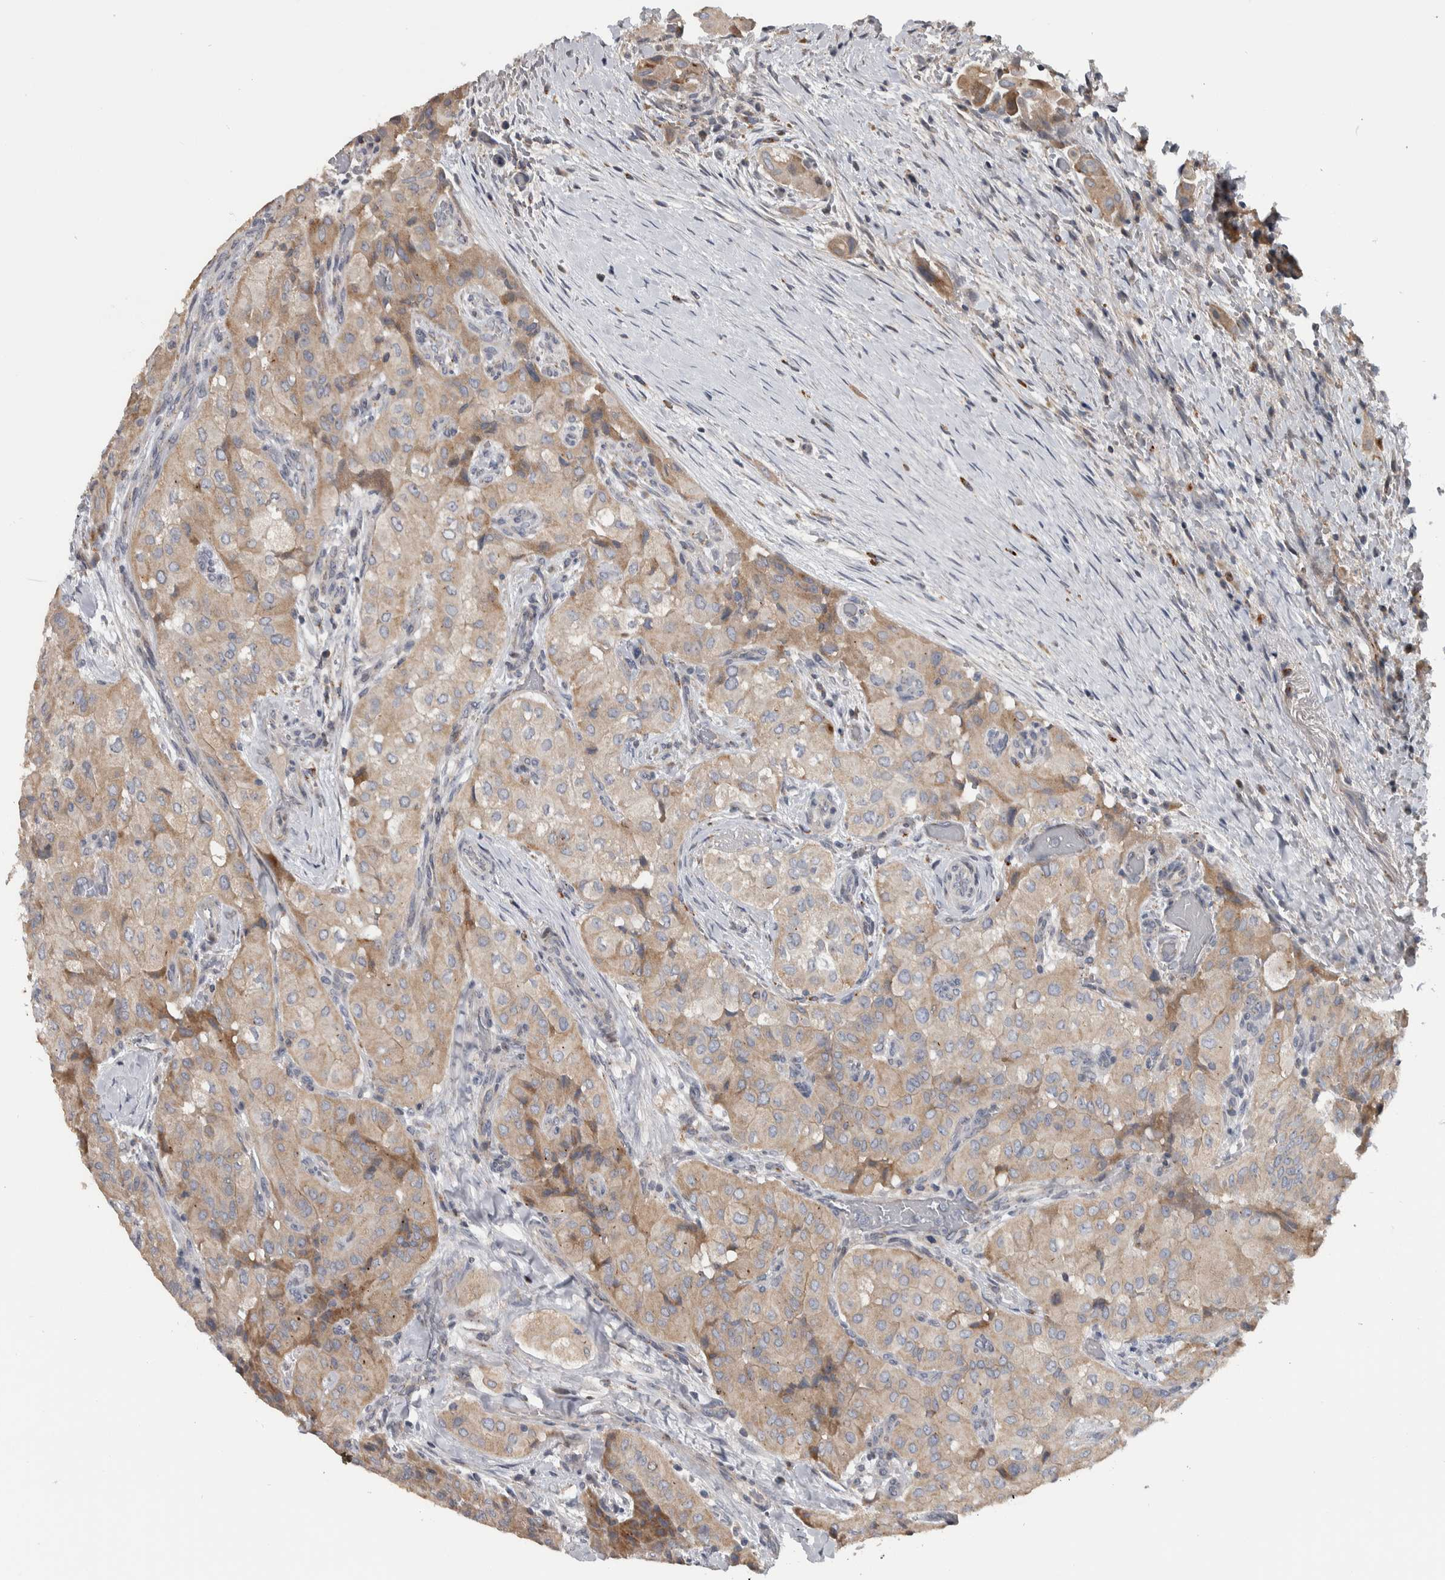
{"staining": {"intensity": "weak", "quantity": "25%-75%", "location": "cytoplasmic/membranous"}, "tissue": "thyroid cancer", "cell_type": "Tumor cells", "image_type": "cancer", "snomed": [{"axis": "morphology", "description": "Papillary adenocarcinoma, NOS"}, {"axis": "topography", "description": "Thyroid gland"}], "caption": "Immunohistochemical staining of papillary adenocarcinoma (thyroid) reveals low levels of weak cytoplasmic/membranous protein staining in approximately 25%-75% of tumor cells.", "gene": "FAM83G", "patient": {"sex": "female", "age": 59}}